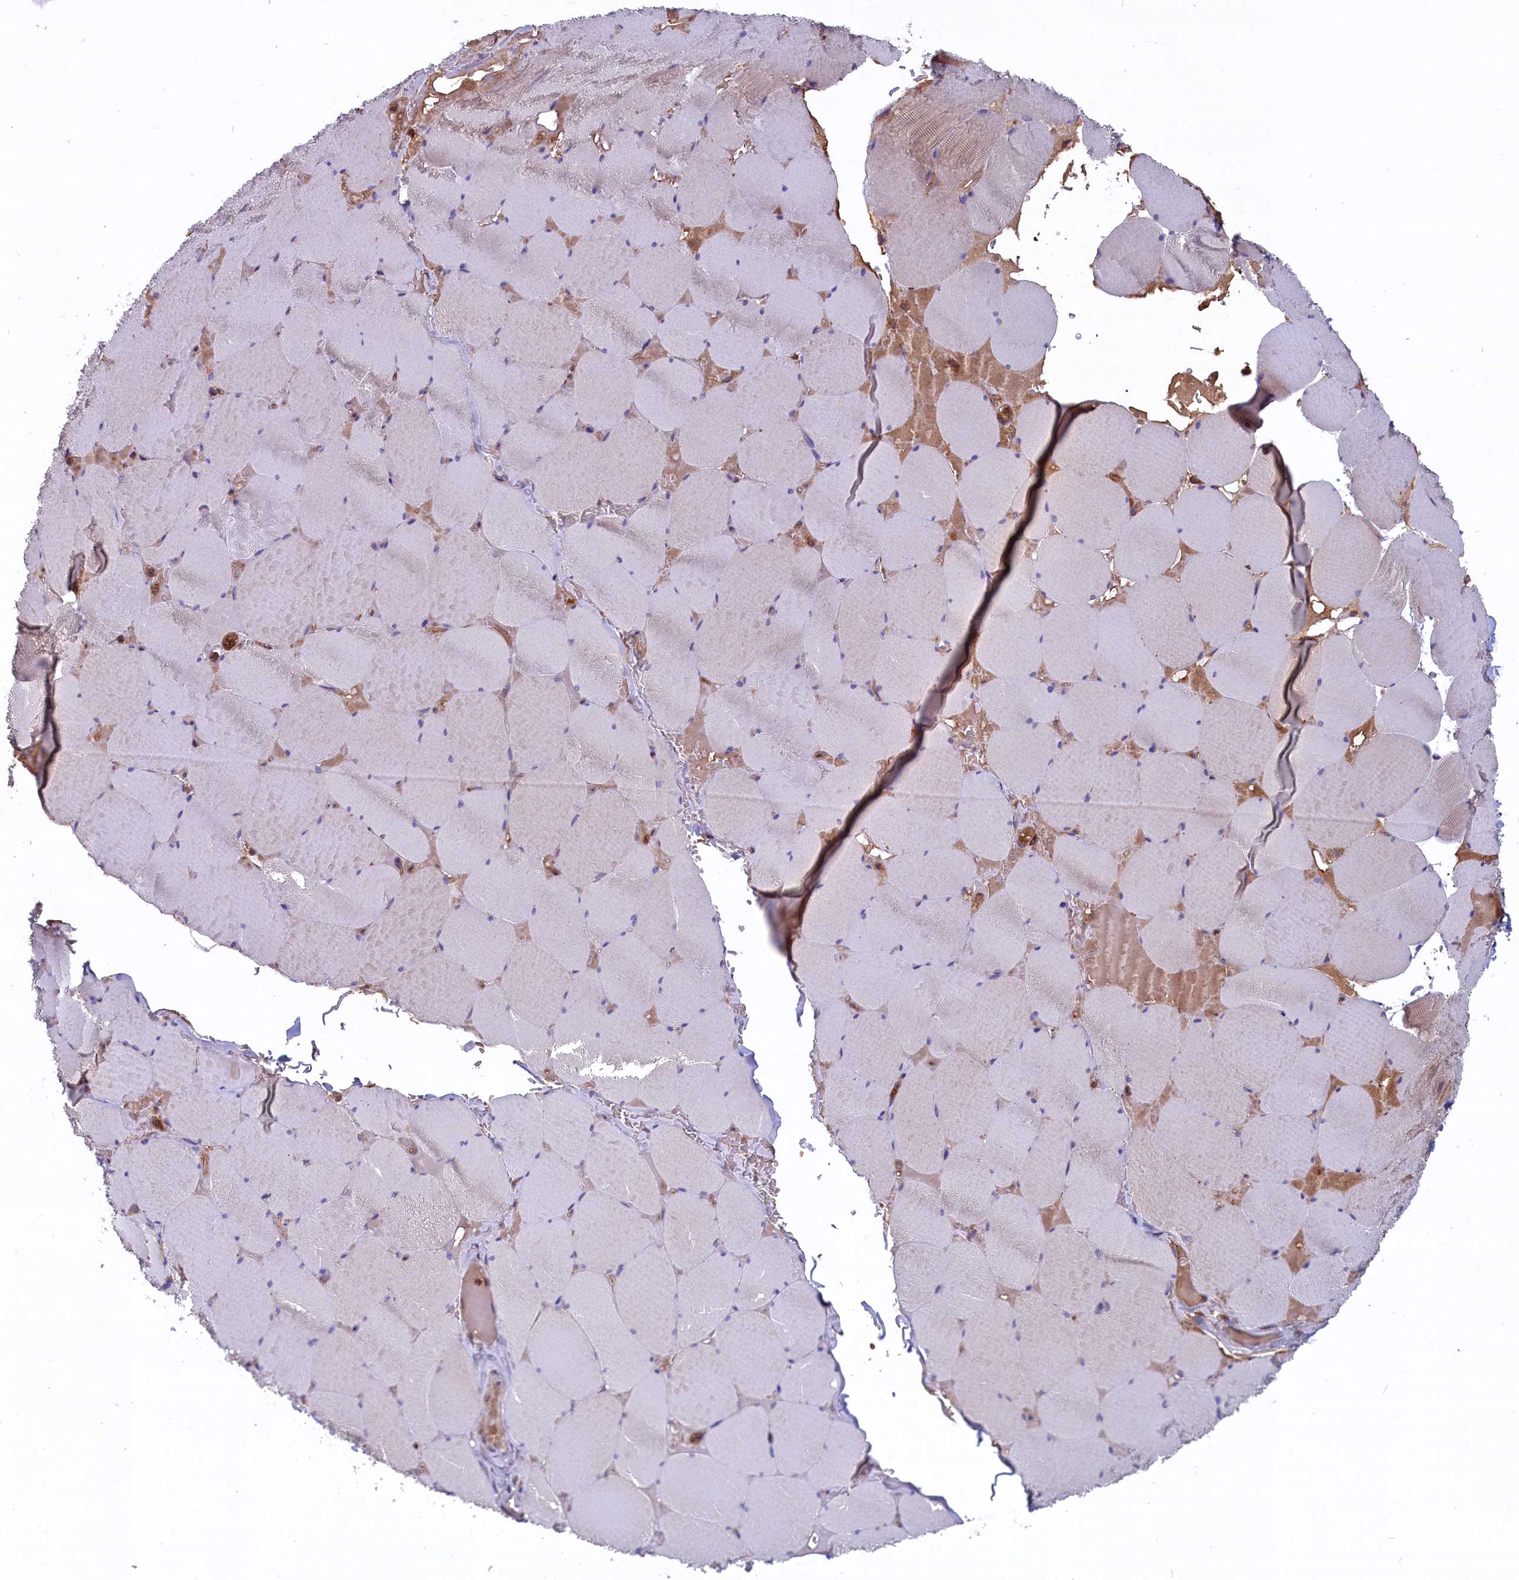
{"staining": {"intensity": "weak", "quantity": "<25%", "location": "cytoplasmic/membranous"}, "tissue": "skeletal muscle", "cell_type": "Myocytes", "image_type": "normal", "snomed": [{"axis": "morphology", "description": "Normal tissue, NOS"}, {"axis": "topography", "description": "Skeletal muscle"}, {"axis": "topography", "description": "Head-Neck"}], "caption": "Skeletal muscle stained for a protein using immunohistochemistry (IHC) shows no staining myocytes.", "gene": "MYO9B", "patient": {"sex": "male", "age": 66}}